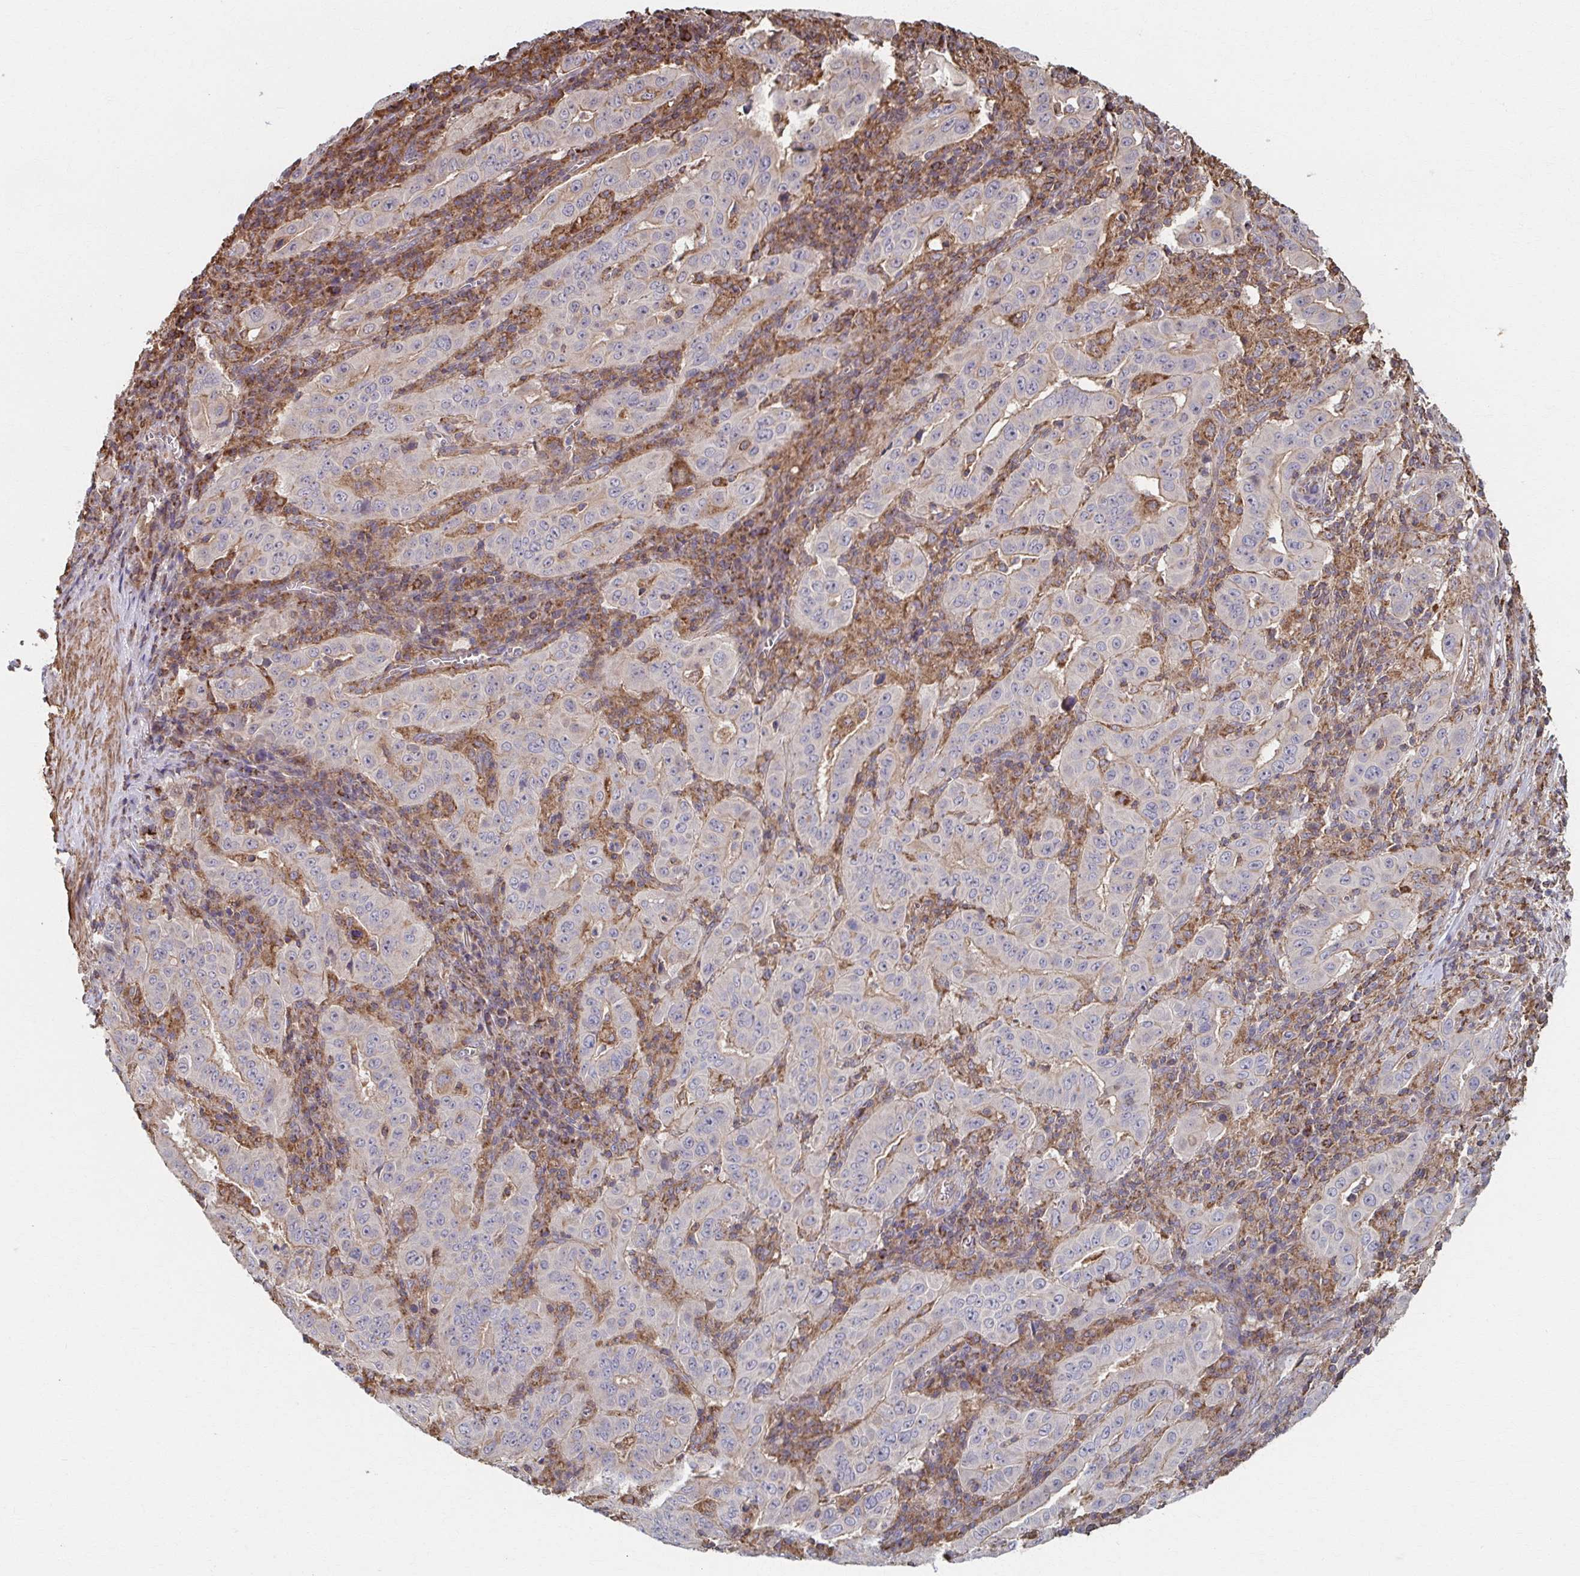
{"staining": {"intensity": "negative", "quantity": "none", "location": "none"}, "tissue": "pancreatic cancer", "cell_type": "Tumor cells", "image_type": "cancer", "snomed": [{"axis": "morphology", "description": "Adenocarcinoma, NOS"}, {"axis": "topography", "description": "Pancreas"}], "caption": "Protein analysis of pancreatic cancer exhibits no significant positivity in tumor cells. (Brightfield microscopy of DAB immunohistochemistry at high magnification).", "gene": "KLHL34", "patient": {"sex": "male", "age": 63}}